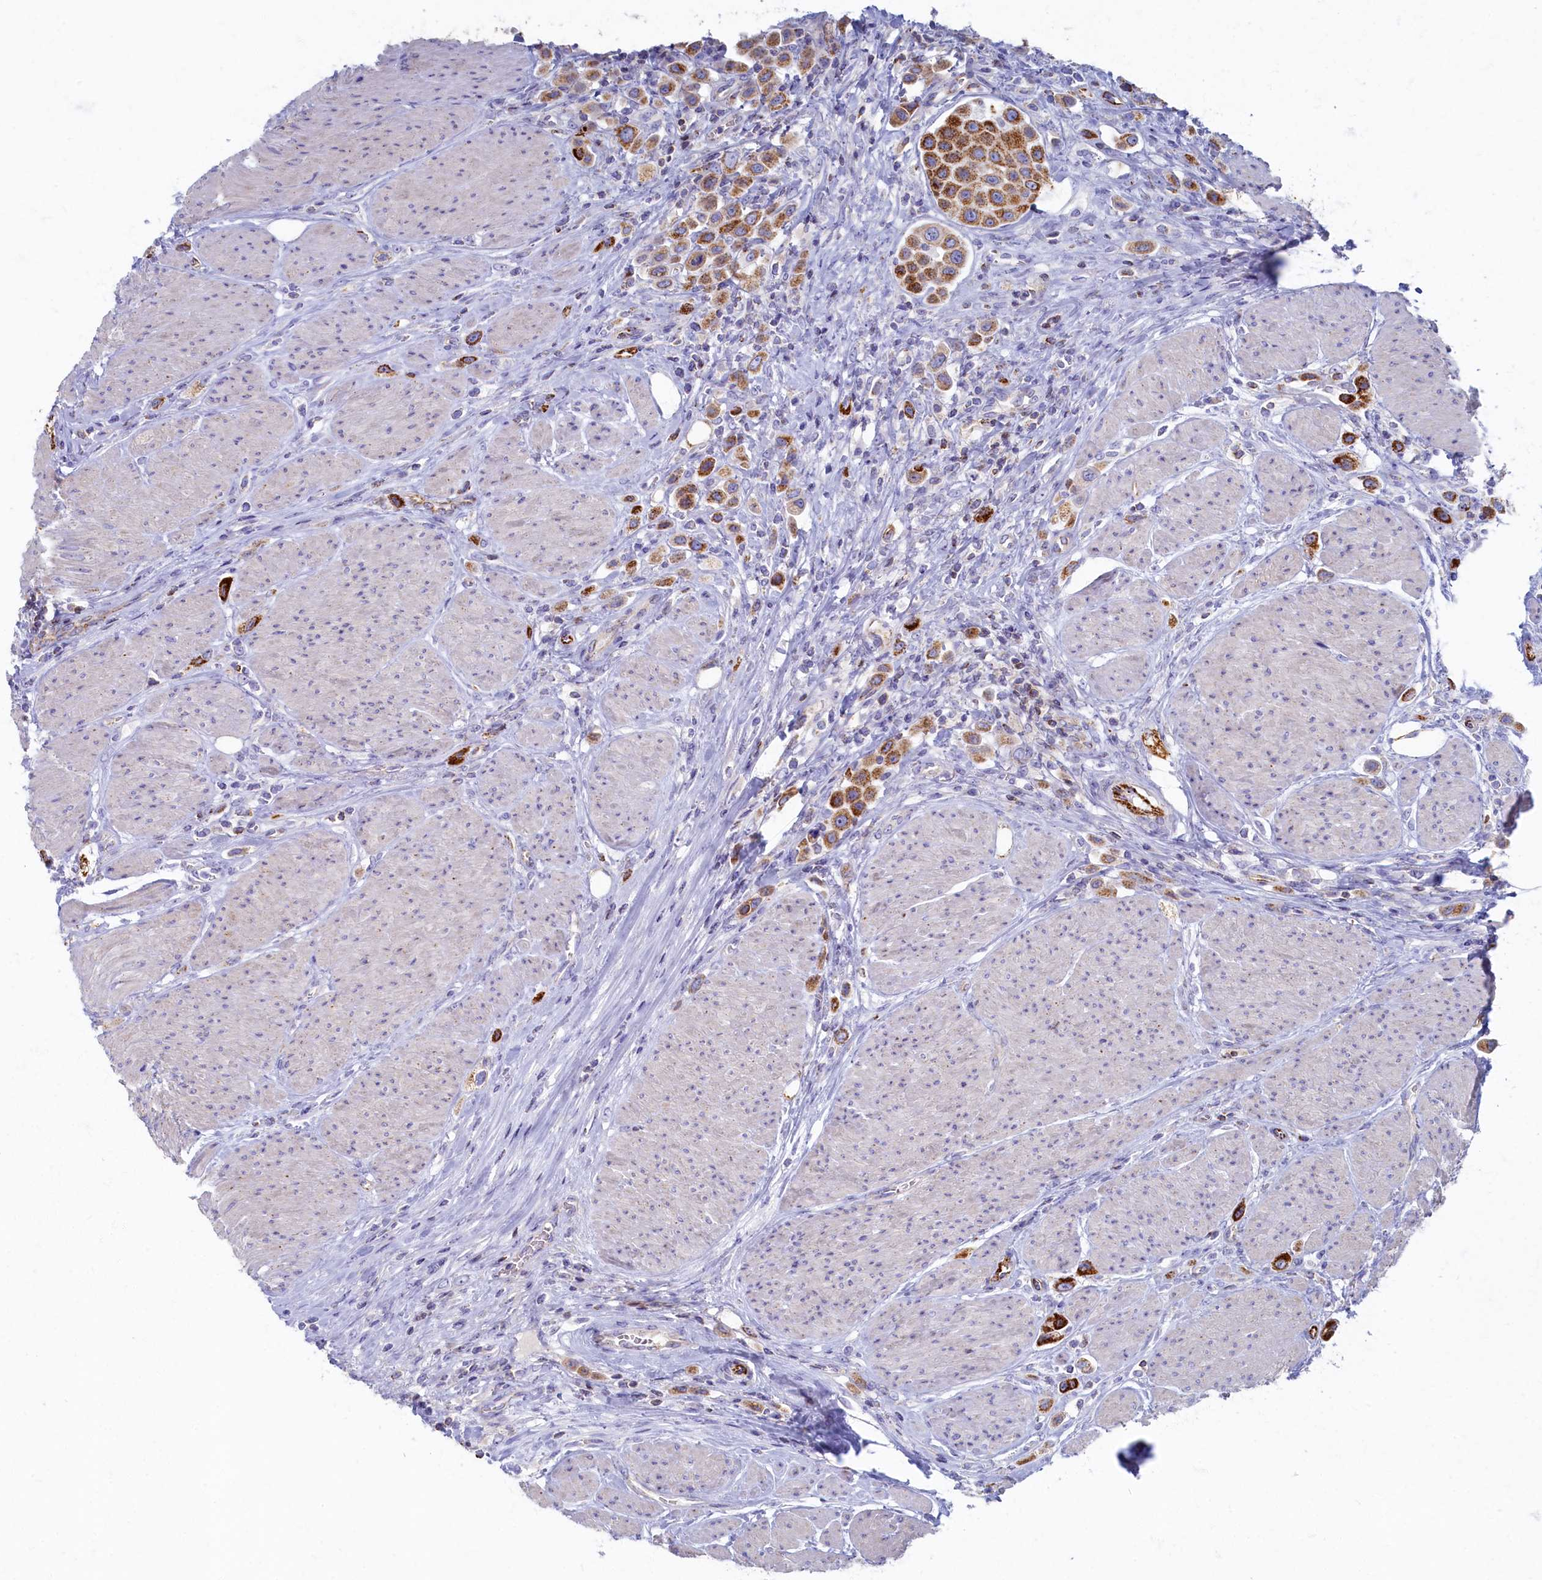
{"staining": {"intensity": "moderate", "quantity": ">75%", "location": "cytoplasmic/membranous"}, "tissue": "urothelial cancer", "cell_type": "Tumor cells", "image_type": "cancer", "snomed": [{"axis": "morphology", "description": "Urothelial carcinoma, High grade"}, {"axis": "topography", "description": "Urinary bladder"}], "caption": "The immunohistochemical stain shows moderate cytoplasmic/membranous positivity in tumor cells of urothelial carcinoma (high-grade) tissue.", "gene": "OCIAD2", "patient": {"sex": "male", "age": 50}}